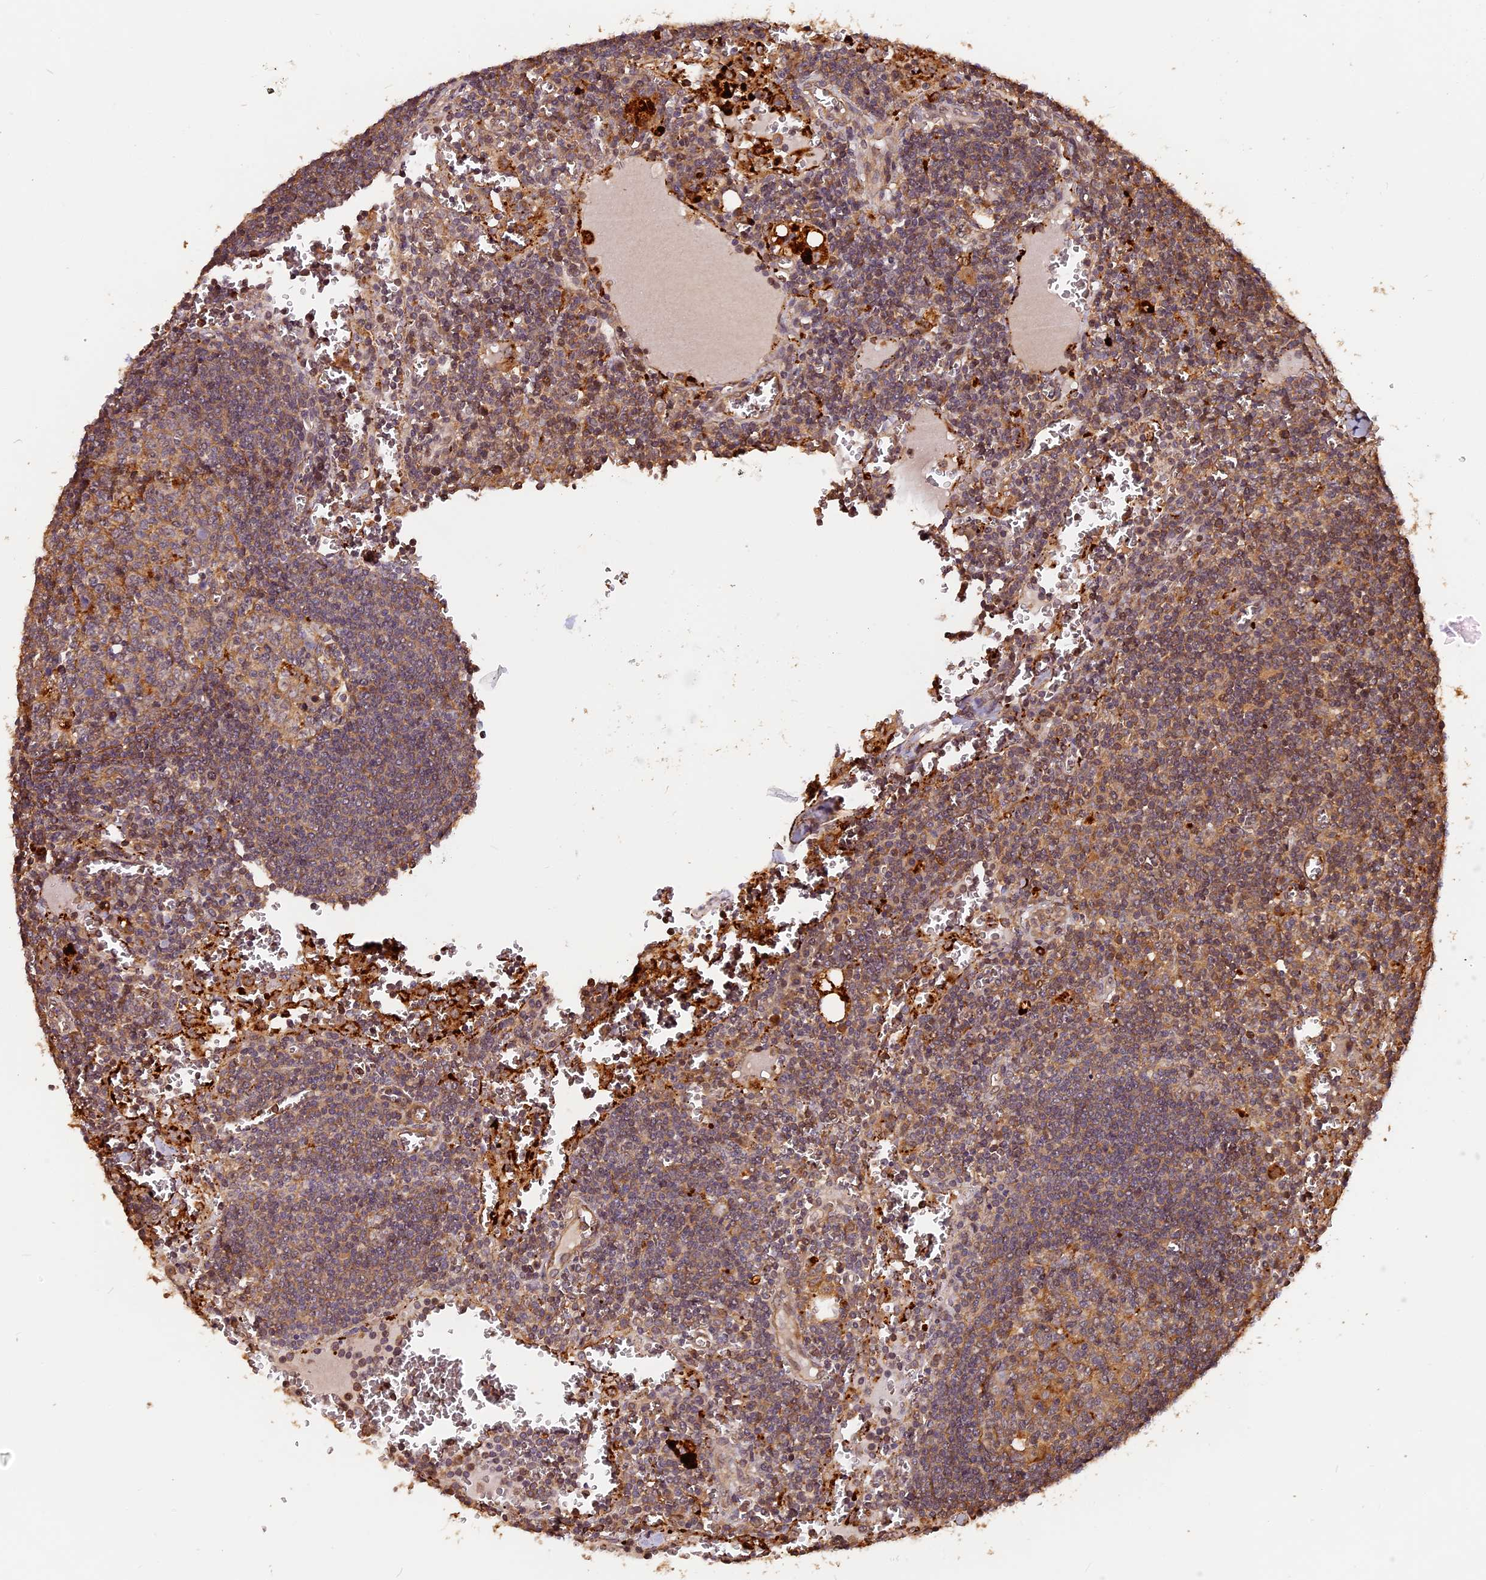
{"staining": {"intensity": "moderate", "quantity": ">75%", "location": "cytoplasmic/membranous"}, "tissue": "lymph node", "cell_type": "Germinal center cells", "image_type": "normal", "snomed": [{"axis": "morphology", "description": "Normal tissue, NOS"}, {"axis": "topography", "description": "Lymph node"}], "caption": "This micrograph demonstrates IHC staining of normal human lymph node, with medium moderate cytoplasmic/membranous staining in approximately >75% of germinal center cells.", "gene": "MMP15", "patient": {"sex": "female", "age": 73}}